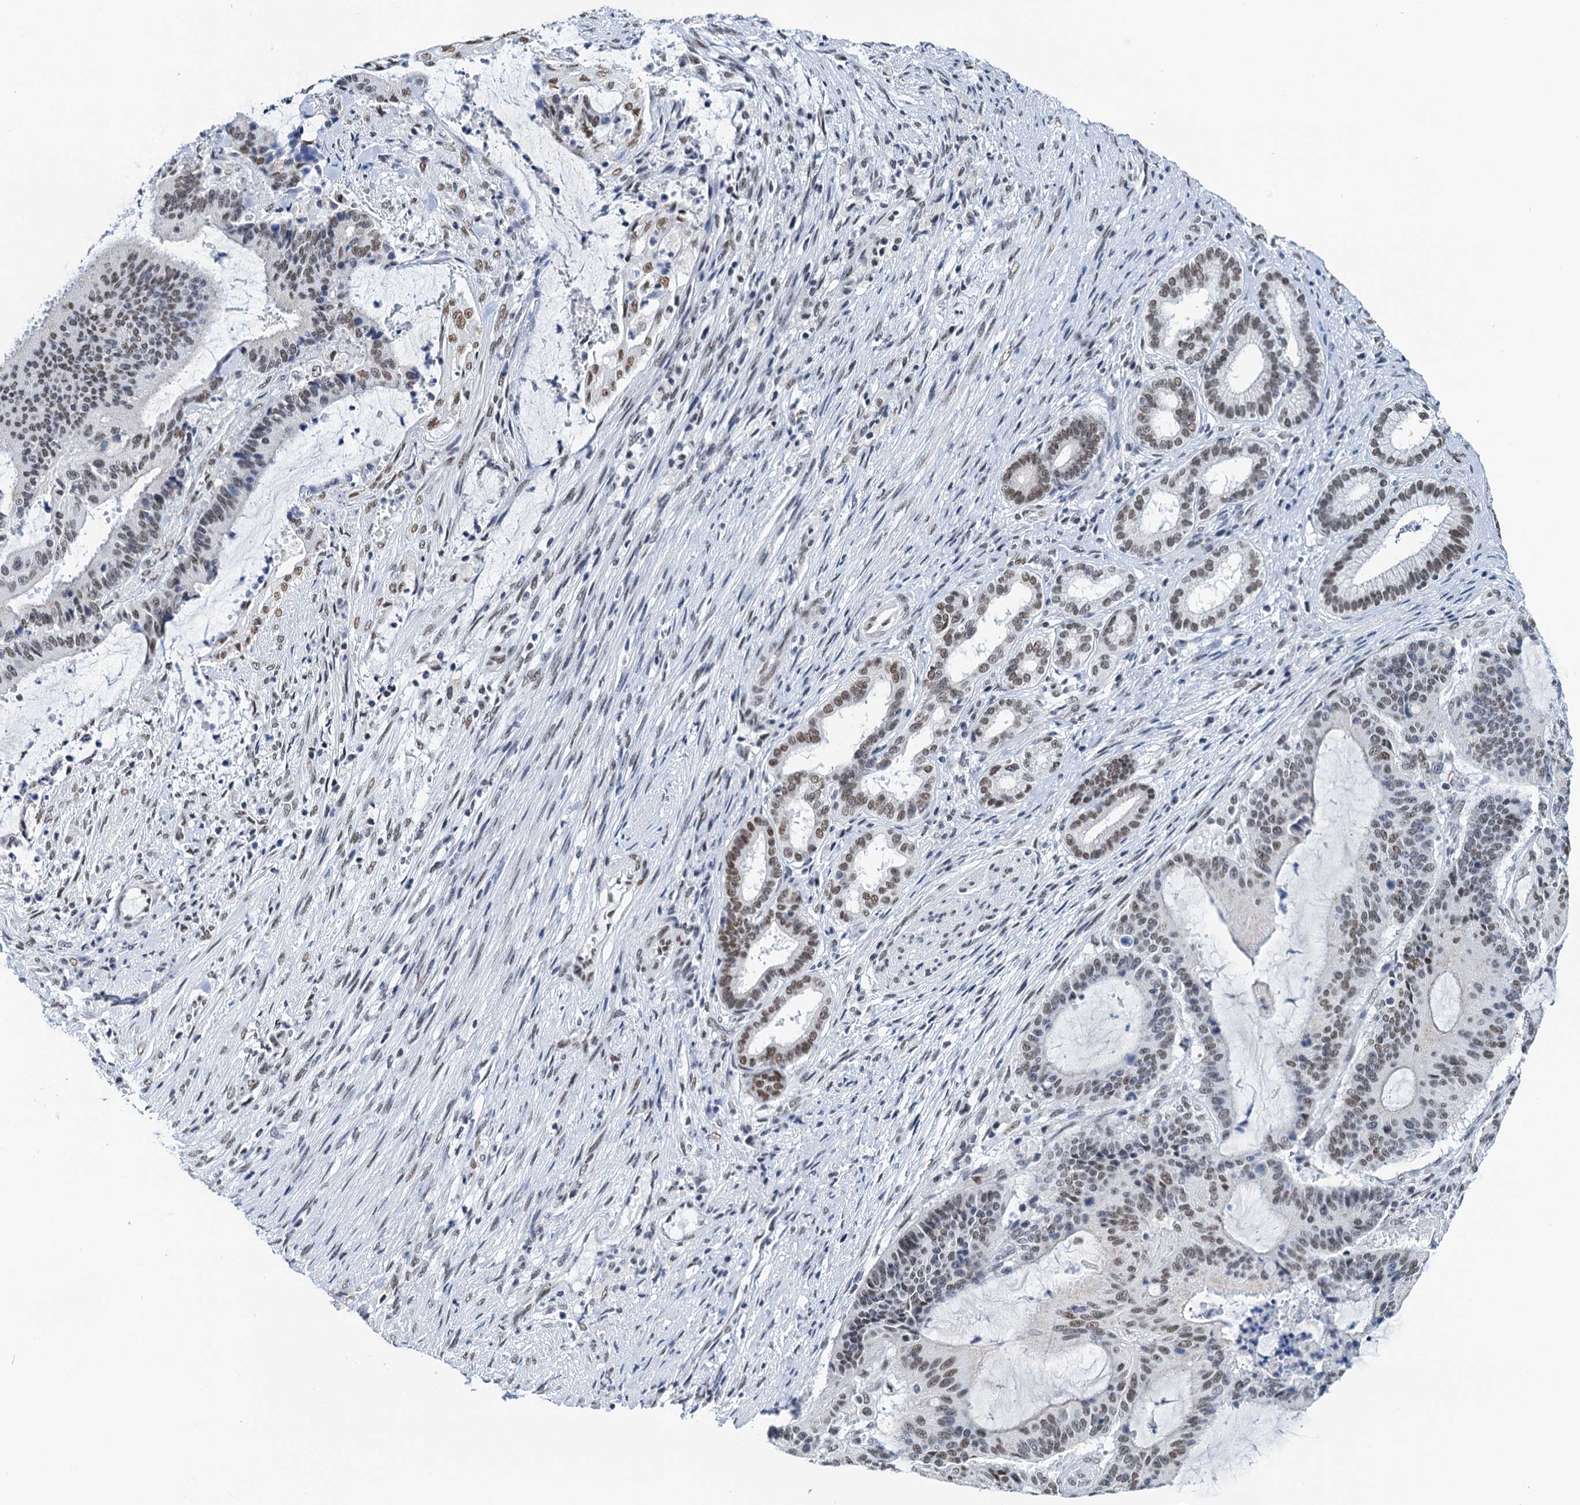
{"staining": {"intensity": "weak", "quantity": "25%-75%", "location": "nuclear"}, "tissue": "liver cancer", "cell_type": "Tumor cells", "image_type": "cancer", "snomed": [{"axis": "morphology", "description": "Normal tissue, NOS"}, {"axis": "morphology", "description": "Cholangiocarcinoma"}, {"axis": "topography", "description": "Liver"}, {"axis": "topography", "description": "Peripheral nerve tissue"}], "caption": "About 25%-75% of tumor cells in human liver cancer (cholangiocarcinoma) reveal weak nuclear protein expression as visualized by brown immunohistochemical staining.", "gene": "SLTM", "patient": {"sex": "female", "age": 73}}